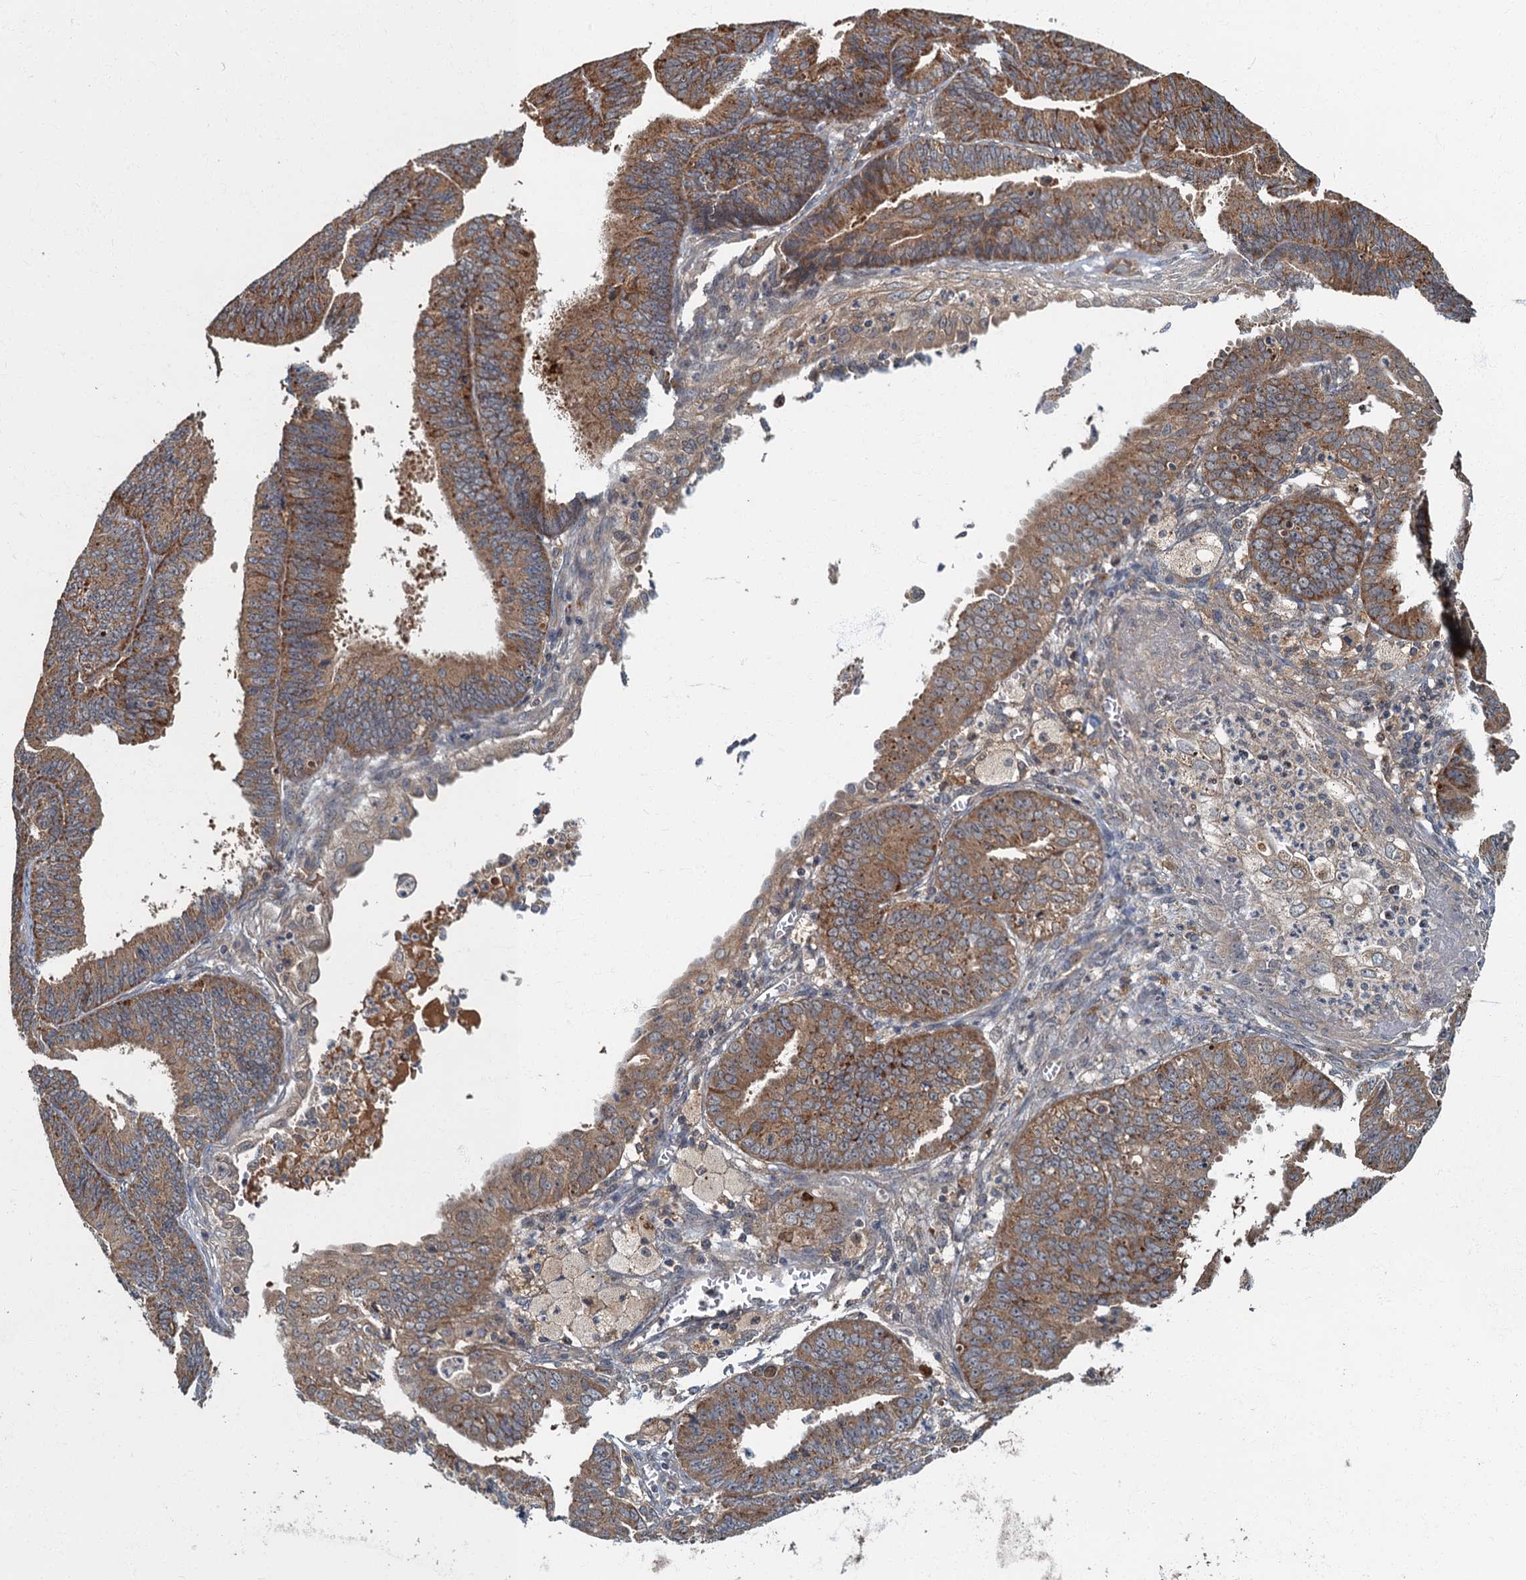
{"staining": {"intensity": "moderate", "quantity": ">75%", "location": "cytoplasmic/membranous"}, "tissue": "endometrial cancer", "cell_type": "Tumor cells", "image_type": "cancer", "snomed": [{"axis": "morphology", "description": "Adenocarcinoma, NOS"}, {"axis": "topography", "description": "Endometrium"}], "caption": "Brown immunohistochemical staining in endometrial cancer shows moderate cytoplasmic/membranous staining in about >75% of tumor cells. Nuclei are stained in blue.", "gene": "WDCP", "patient": {"sex": "female", "age": 73}}